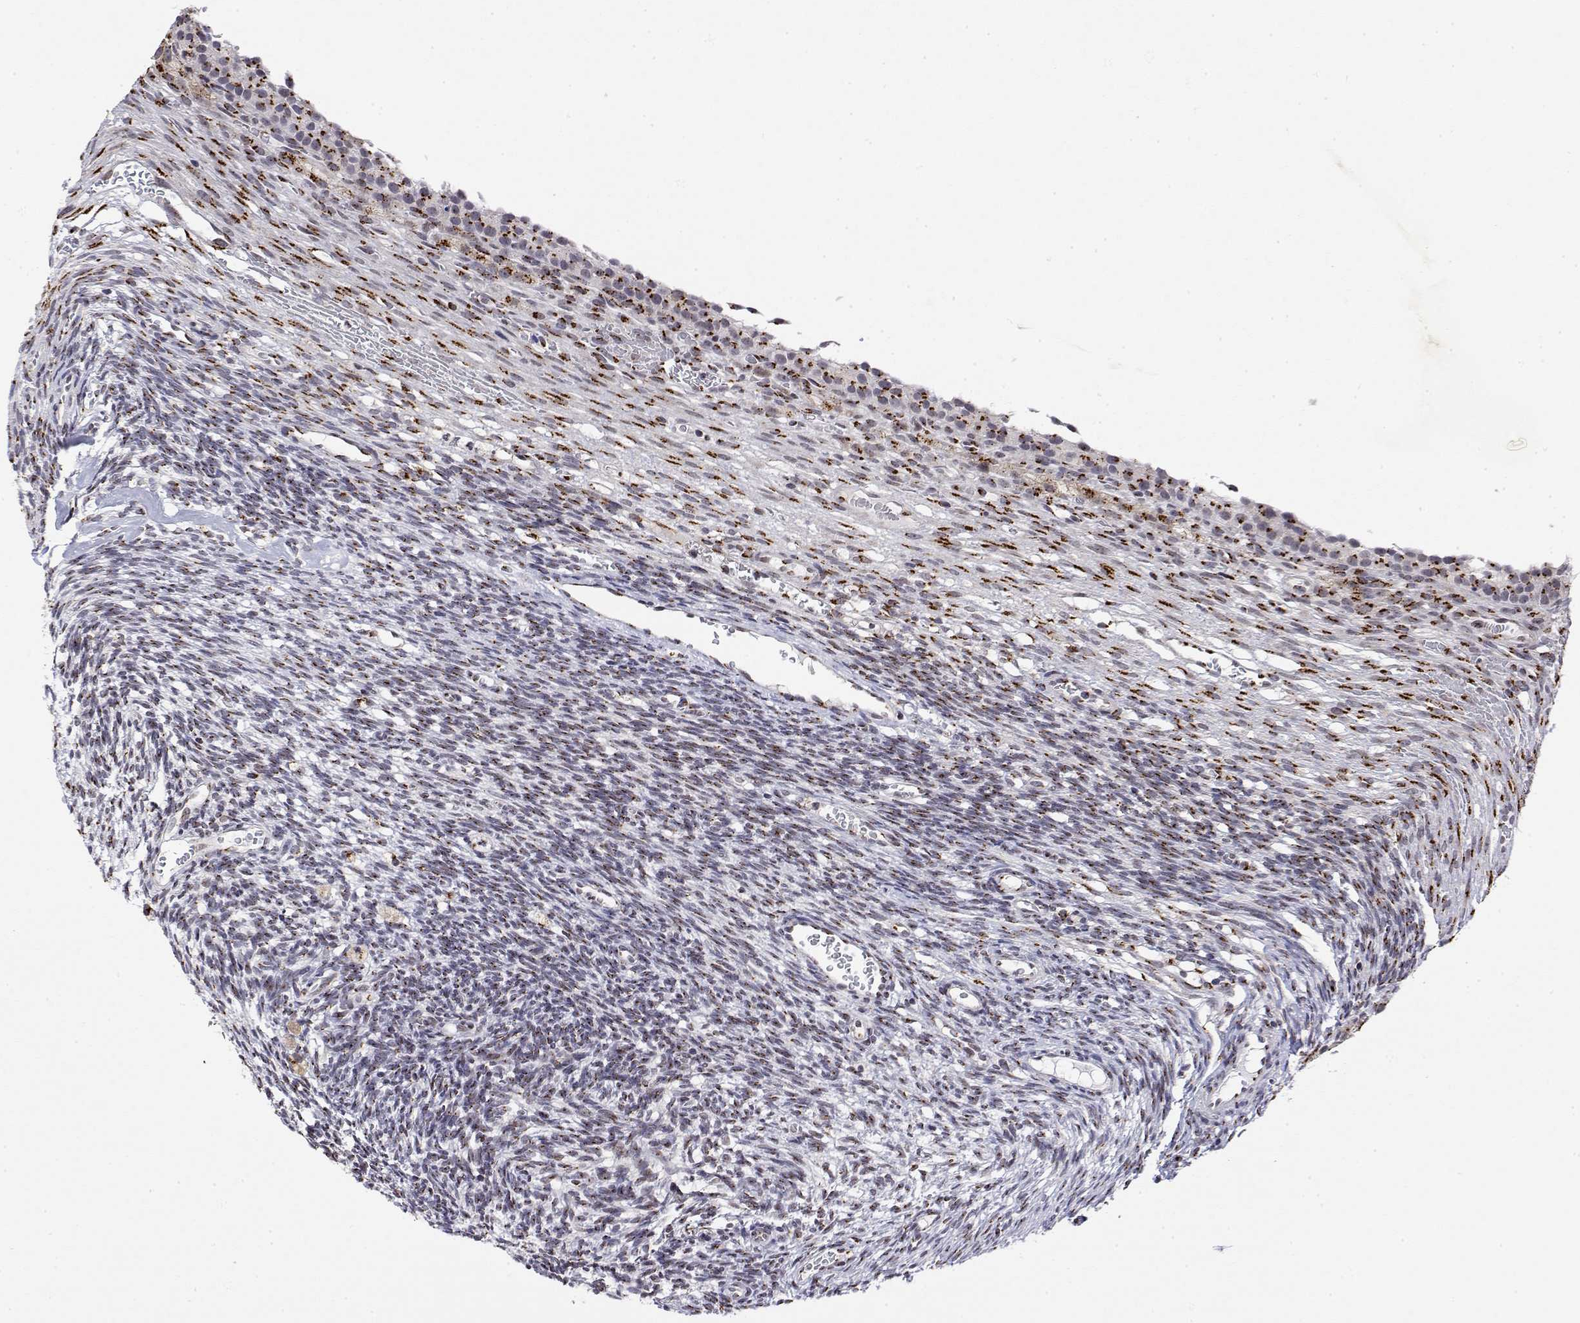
{"staining": {"intensity": "strong", "quantity": "25%-75%", "location": "cytoplasmic/membranous"}, "tissue": "ovary", "cell_type": "Follicle cells", "image_type": "normal", "snomed": [{"axis": "morphology", "description": "Normal tissue, NOS"}, {"axis": "topography", "description": "Ovary"}], "caption": "Immunohistochemistry (IHC) (DAB (3,3'-diaminobenzidine)) staining of unremarkable human ovary reveals strong cytoplasmic/membranous protein expression in about 25%-75% of follicle cells.", "gene": "YIPF3", "patient": {"sex": "female", "age": 34}}